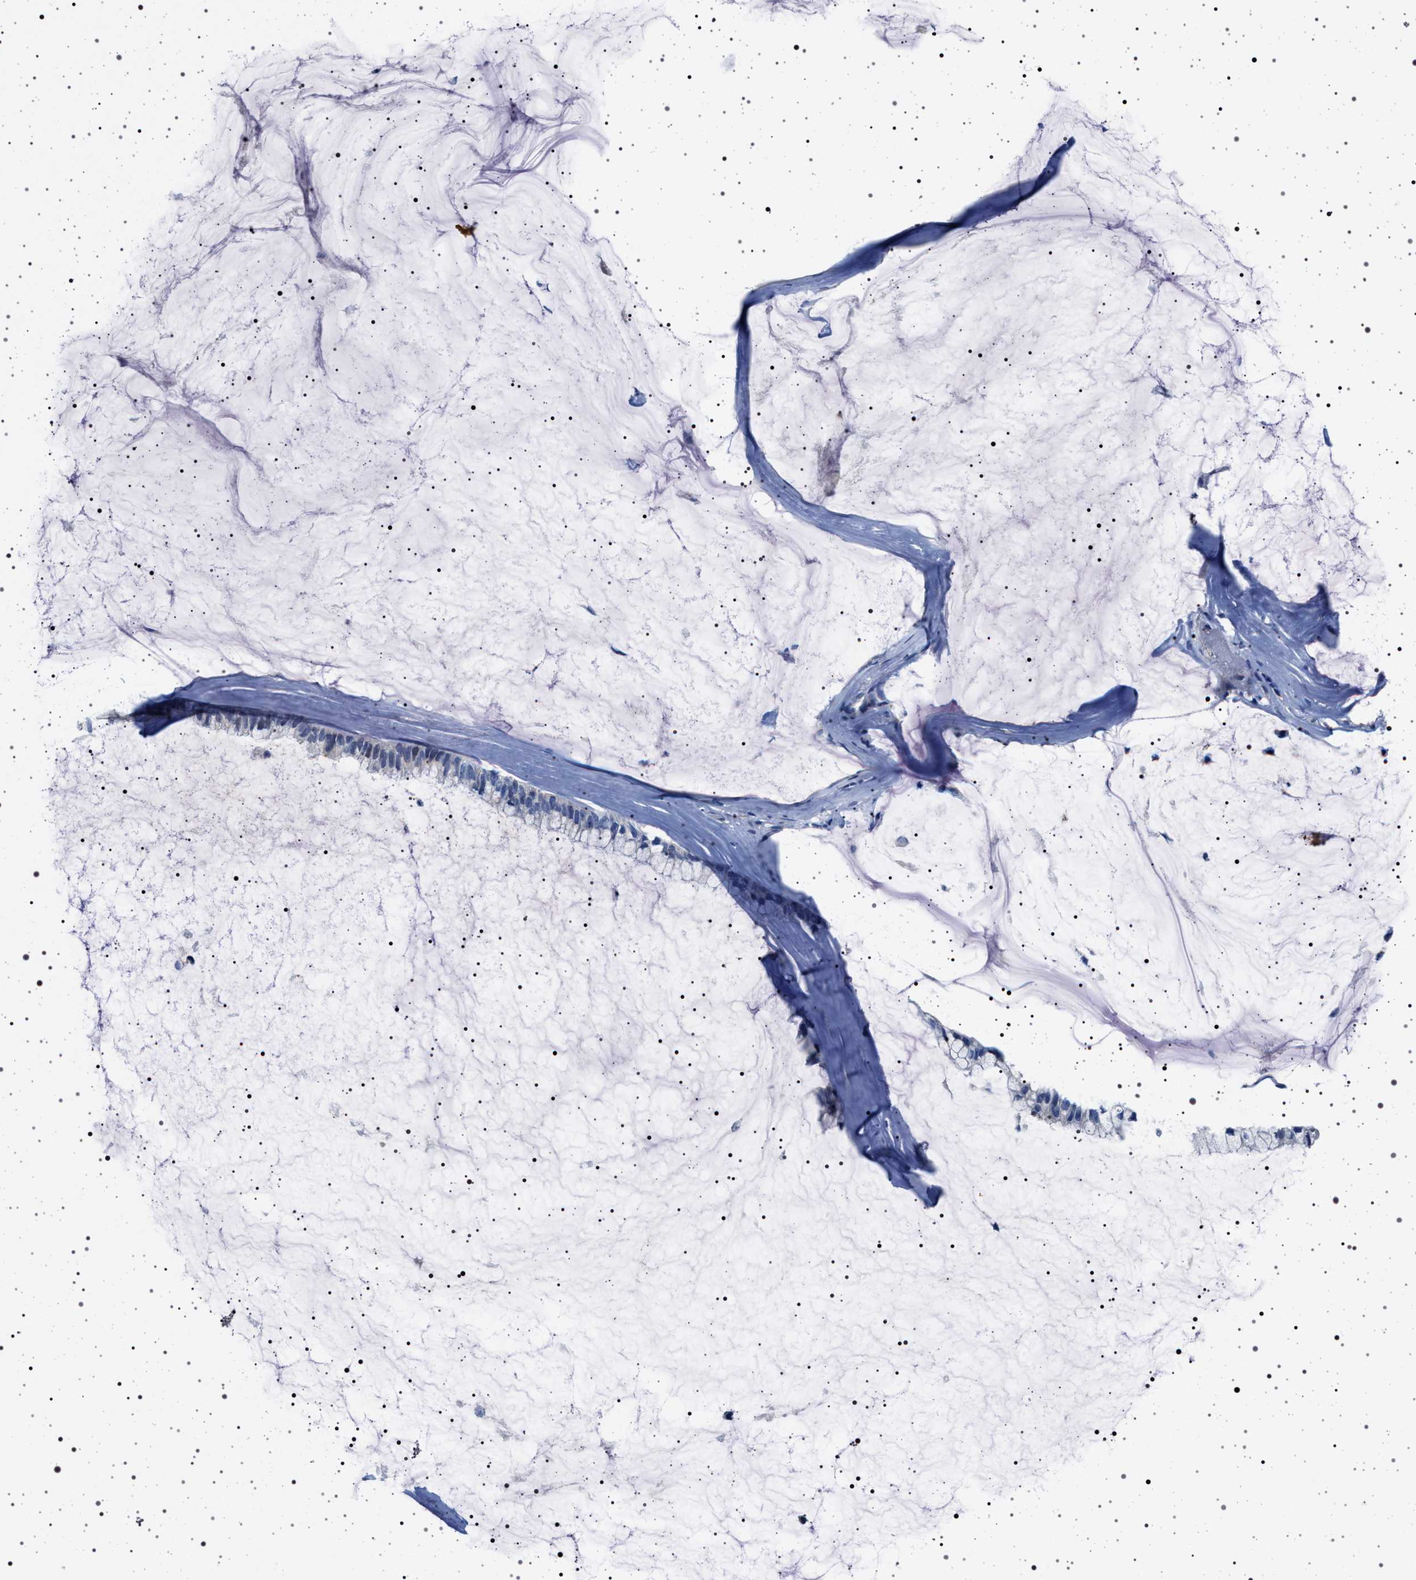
{"staining": {"intensity": "negative", "quantity": "none", "location": "none"}, "tissue": "ovarian cancer", "cell_type": "Tumor cells", "image_type": "cancer", "snomed": [{"axis": "morphology", "description": "Cystadenocarcinoma, mucinous, NOS"}, {"axis": "topography", "description": "Ovary"}], "caption": "A photomicrograph of ovarian mucinous cystadenocarcinoma stained for a protein exhibits no brown staining in tumor cells.", "gene": "NAT9", "patient": {"sex": "female", "age": 39}}